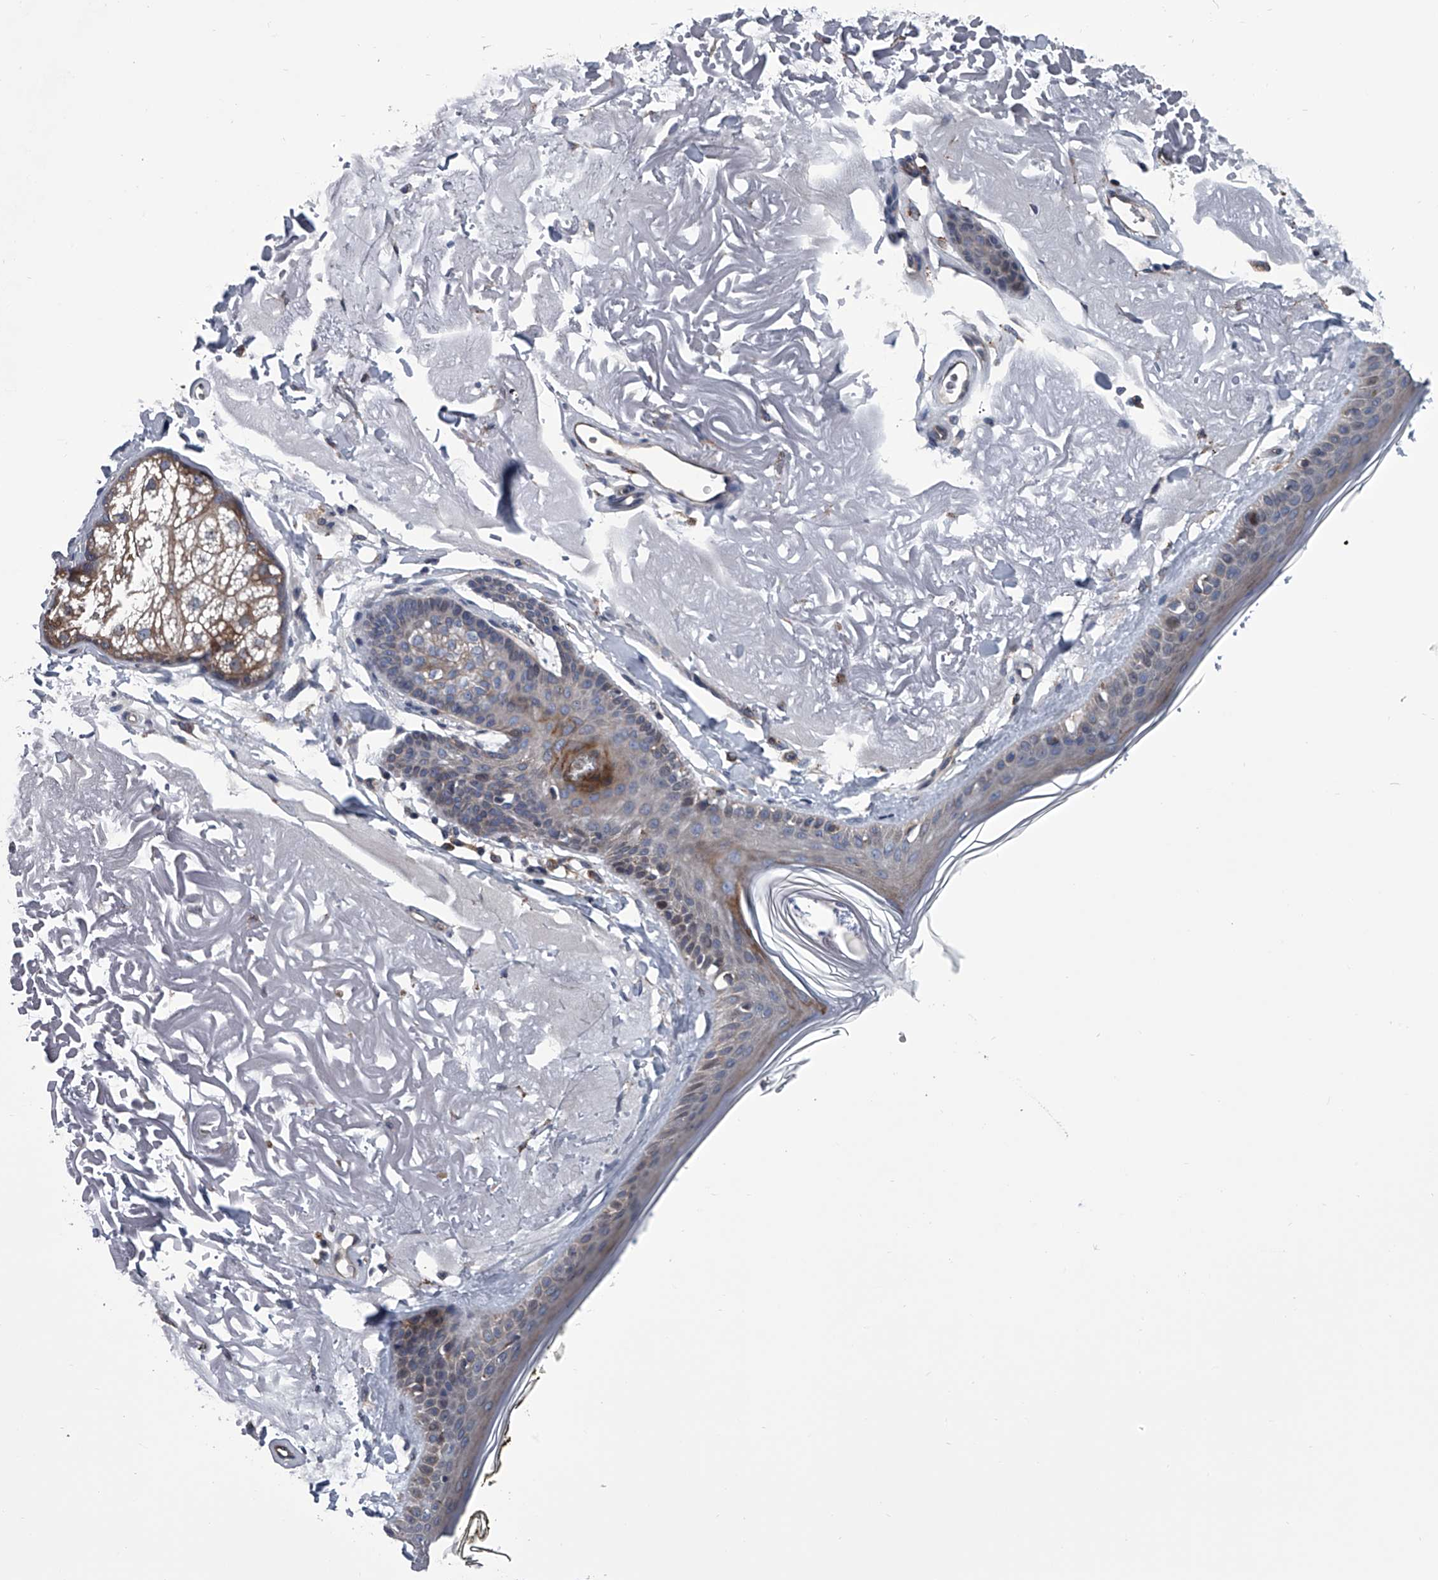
{"staining": {"intensity": "negative", "quantity": "none", "location": "none"}, "tissue": "skin", "cell_type": "Fibroblasts", "image_type": "normal", "snomed": [{"axis": "morphology", "description": "Normal tissue, NOS"}, {"axis": "topography", "description": "Skin"}, {"axis": "topography", "description": "Skeletal muscle"}], "caption": "Unremarkable skin was stained to show a protein in brown. There is no significant expression in fibroblasts. (DAB IHC, high magnification).", "gene": "ABCG1", "patient": {"sex": "male", "age": 83}}